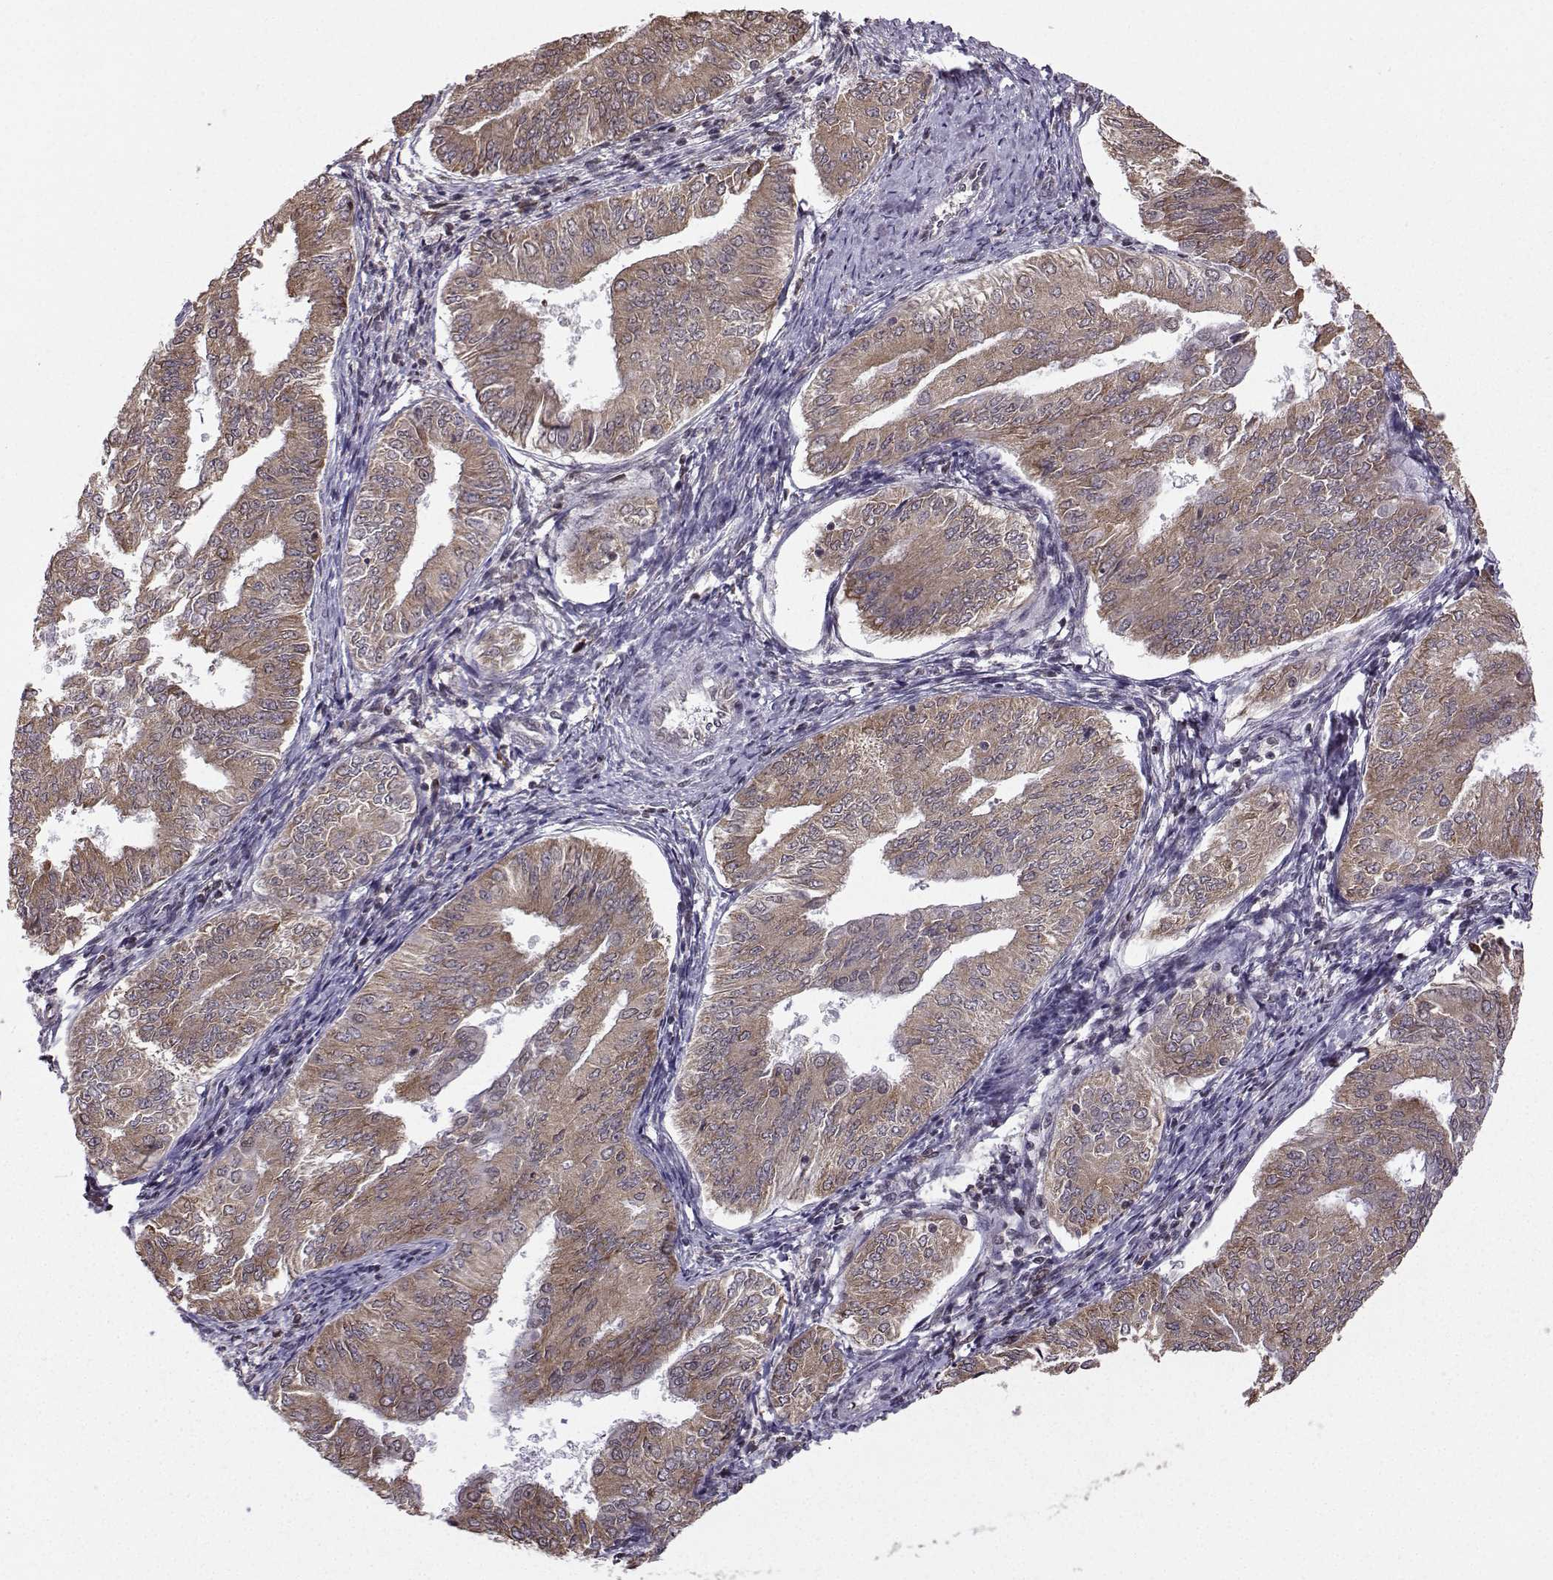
{"staining": {"intensity": "weak", "quantity": ">75%", "location": "cytoplasmic/membranous"}, "tissue": "endometrial cancer", "cell_type": "Tumor cells", "image_type": "cancer", "snomed": [{"axis": "morphology", "description": "Adenocarcinoma, NOS"}, {"axis": "topography", "description": "Endometrium"}], "caption": "Endometrial adenocarcinoma stained for a protein (brown) shows weak cytoplasmic/membranous positive expression in about >75% of tumor cells.", "gene": "EZH1", "patient": {"sex": "female", "age": 53}}